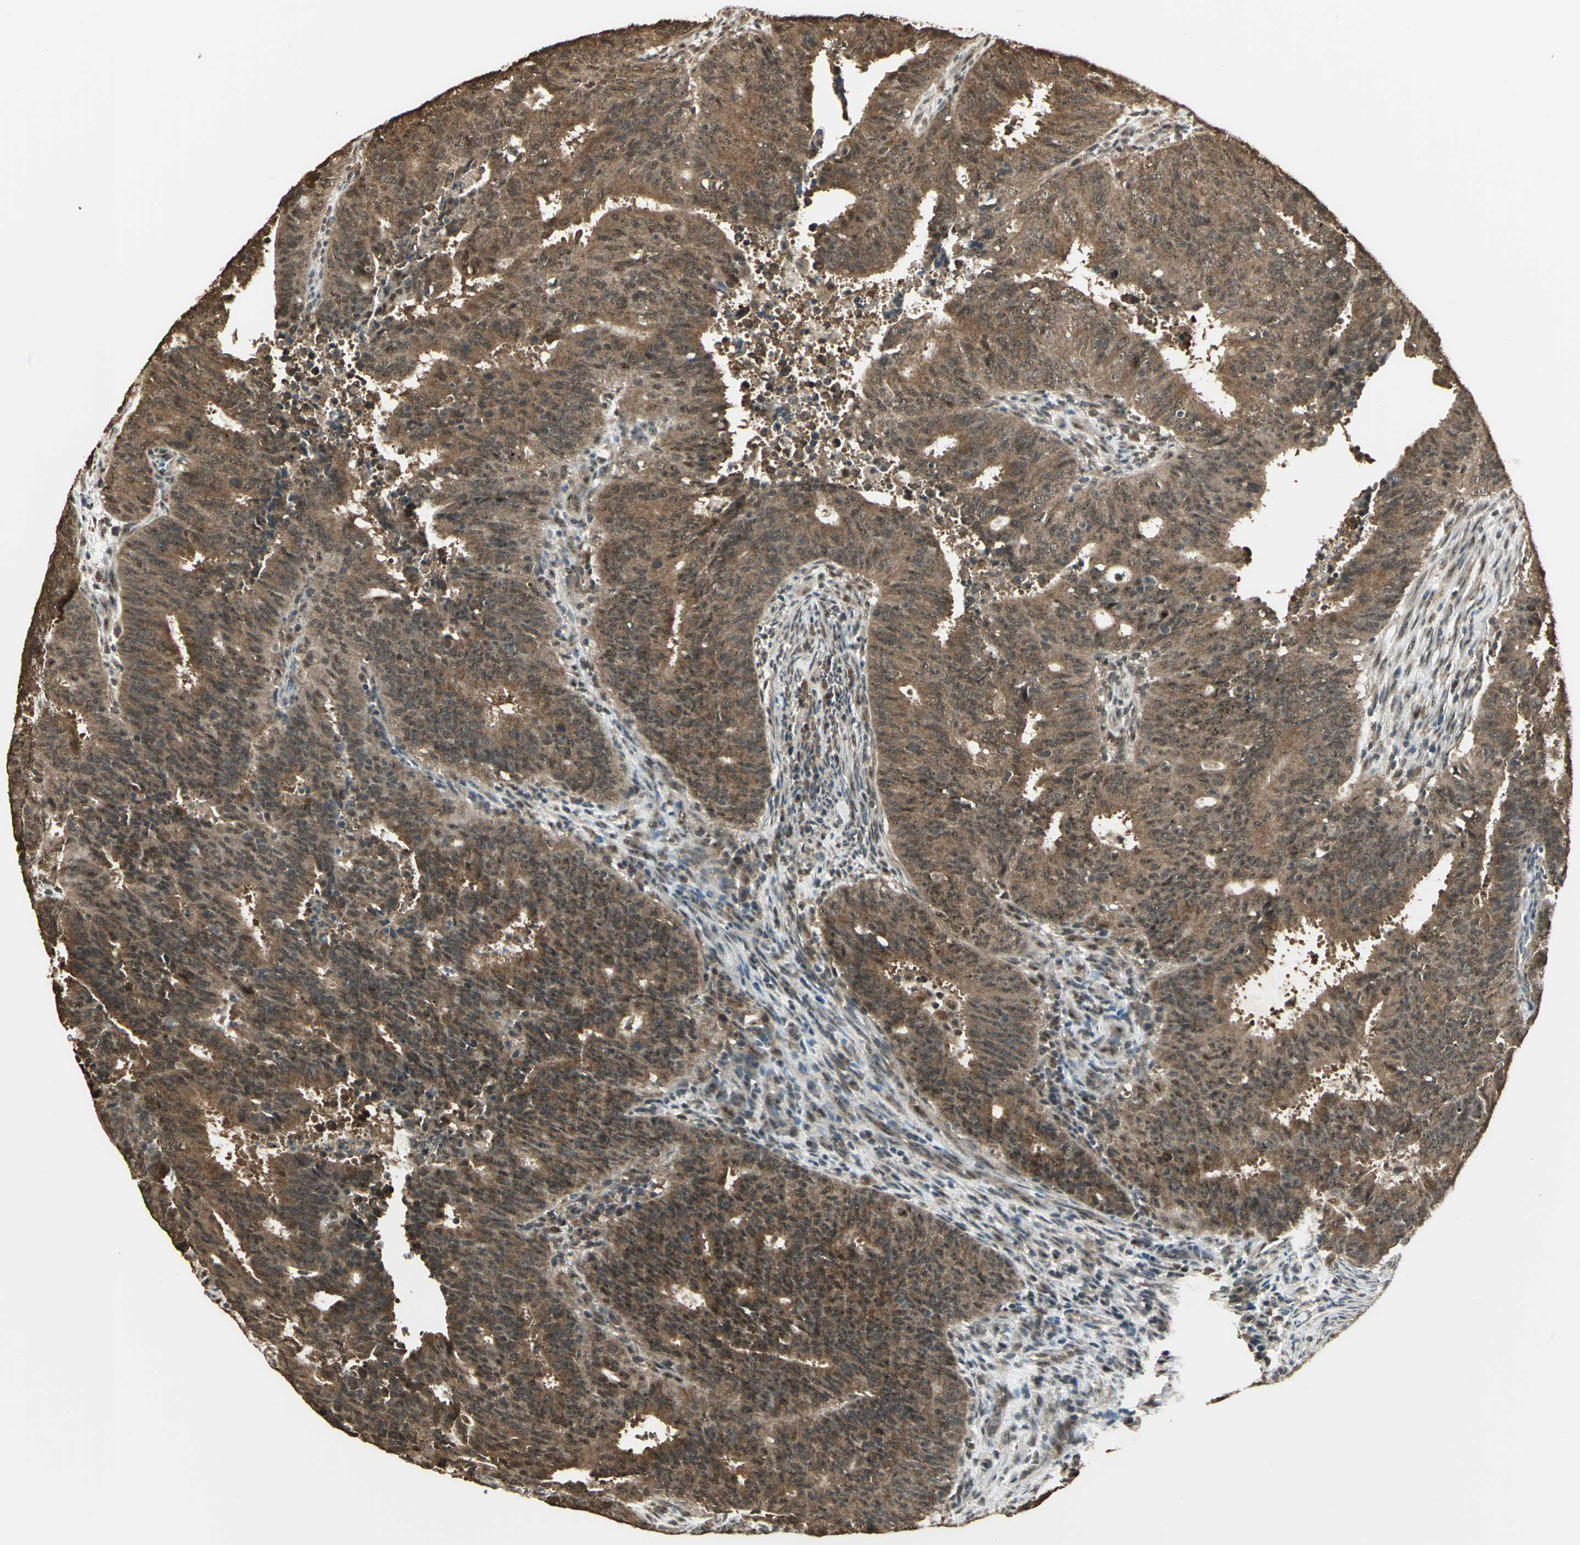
{"staining": {"intensity": "strong", "quantity": ">75%", "location": "cytoplasmic/membranous"}, "tissue": "cervical cancer", "cell_type": "Tumor cells", "image_type": "cancer", "snomed": [{"axis": "morphology", "description": "Adenocarcinoma, NOS"}, {"axis": "topography", "description": "Cervix"}], "caption": "This image reveals IHC staining of cervical cancer (adenocarcinoma), with high strong cytoplasmic/membranous staining in approximately >75% of tumor cells.", "gene": "UCHL5", "patient": {"sex": "female", "age": 44}}